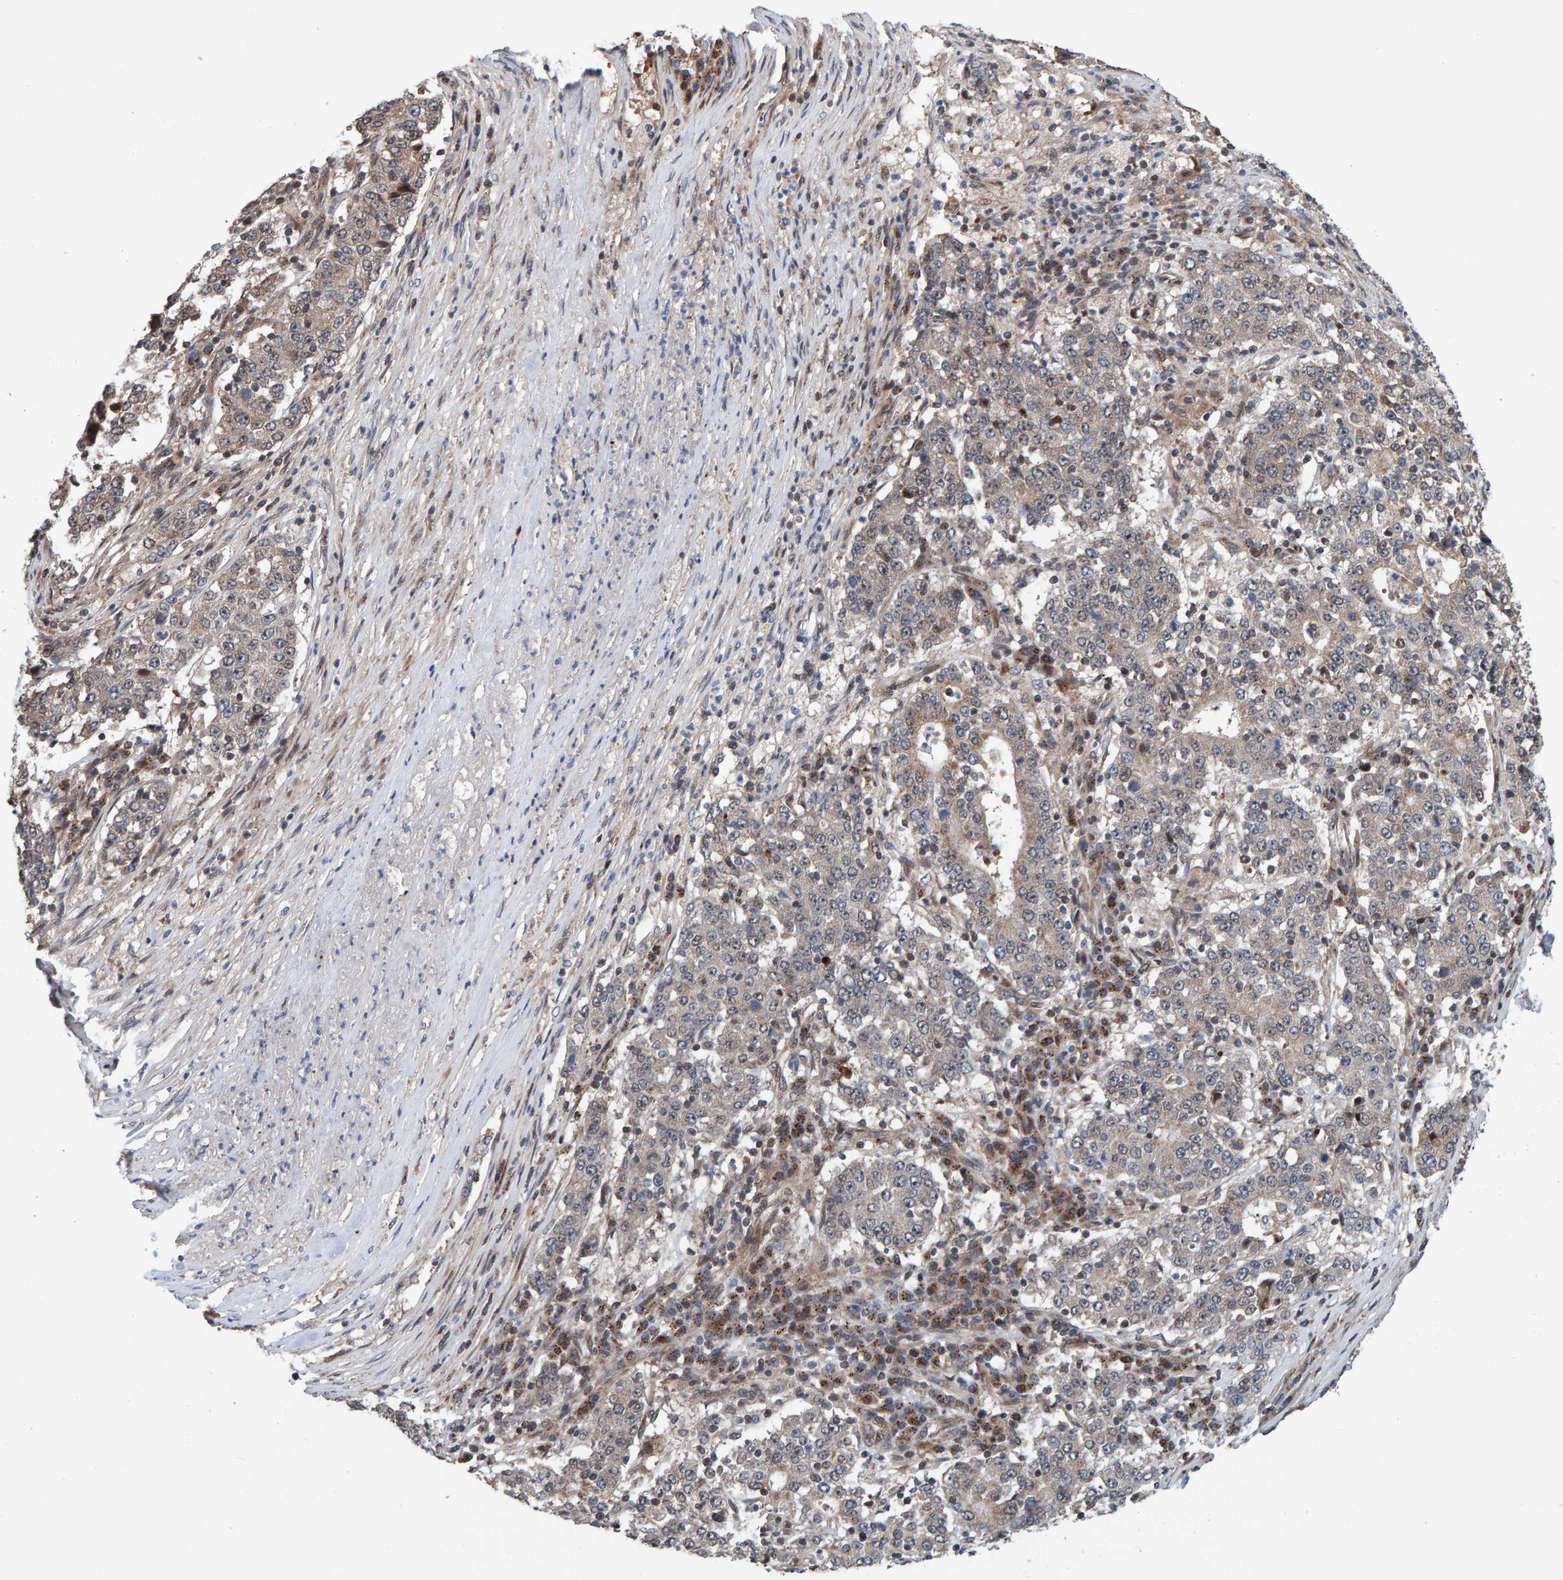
{"staining": {"intensity": "weak", "quantity": "25%-75%", "location": "cytoplasmic/membranous,nuclear"}, "tissue": "stomach cancer", "cell_type": "Tumor cells", "image_type": "cancer", "snomed": [{"axis": "morphology", "description": "Adenocarcinoma, NOS"}, {"axis": "topography", "description": "Stomach"}], "caption": "This photomicrograph demonstrates adenocarcinoma (stomach) stained with IHC to label a protein in brown. The cytoplasmic/membranous and nuclear of tumor cells show weak positivity for the protein. Nuclei are counter-stained blue.", "gene": "CCDC25", "patient": {"sex": "male", "age": 59}}